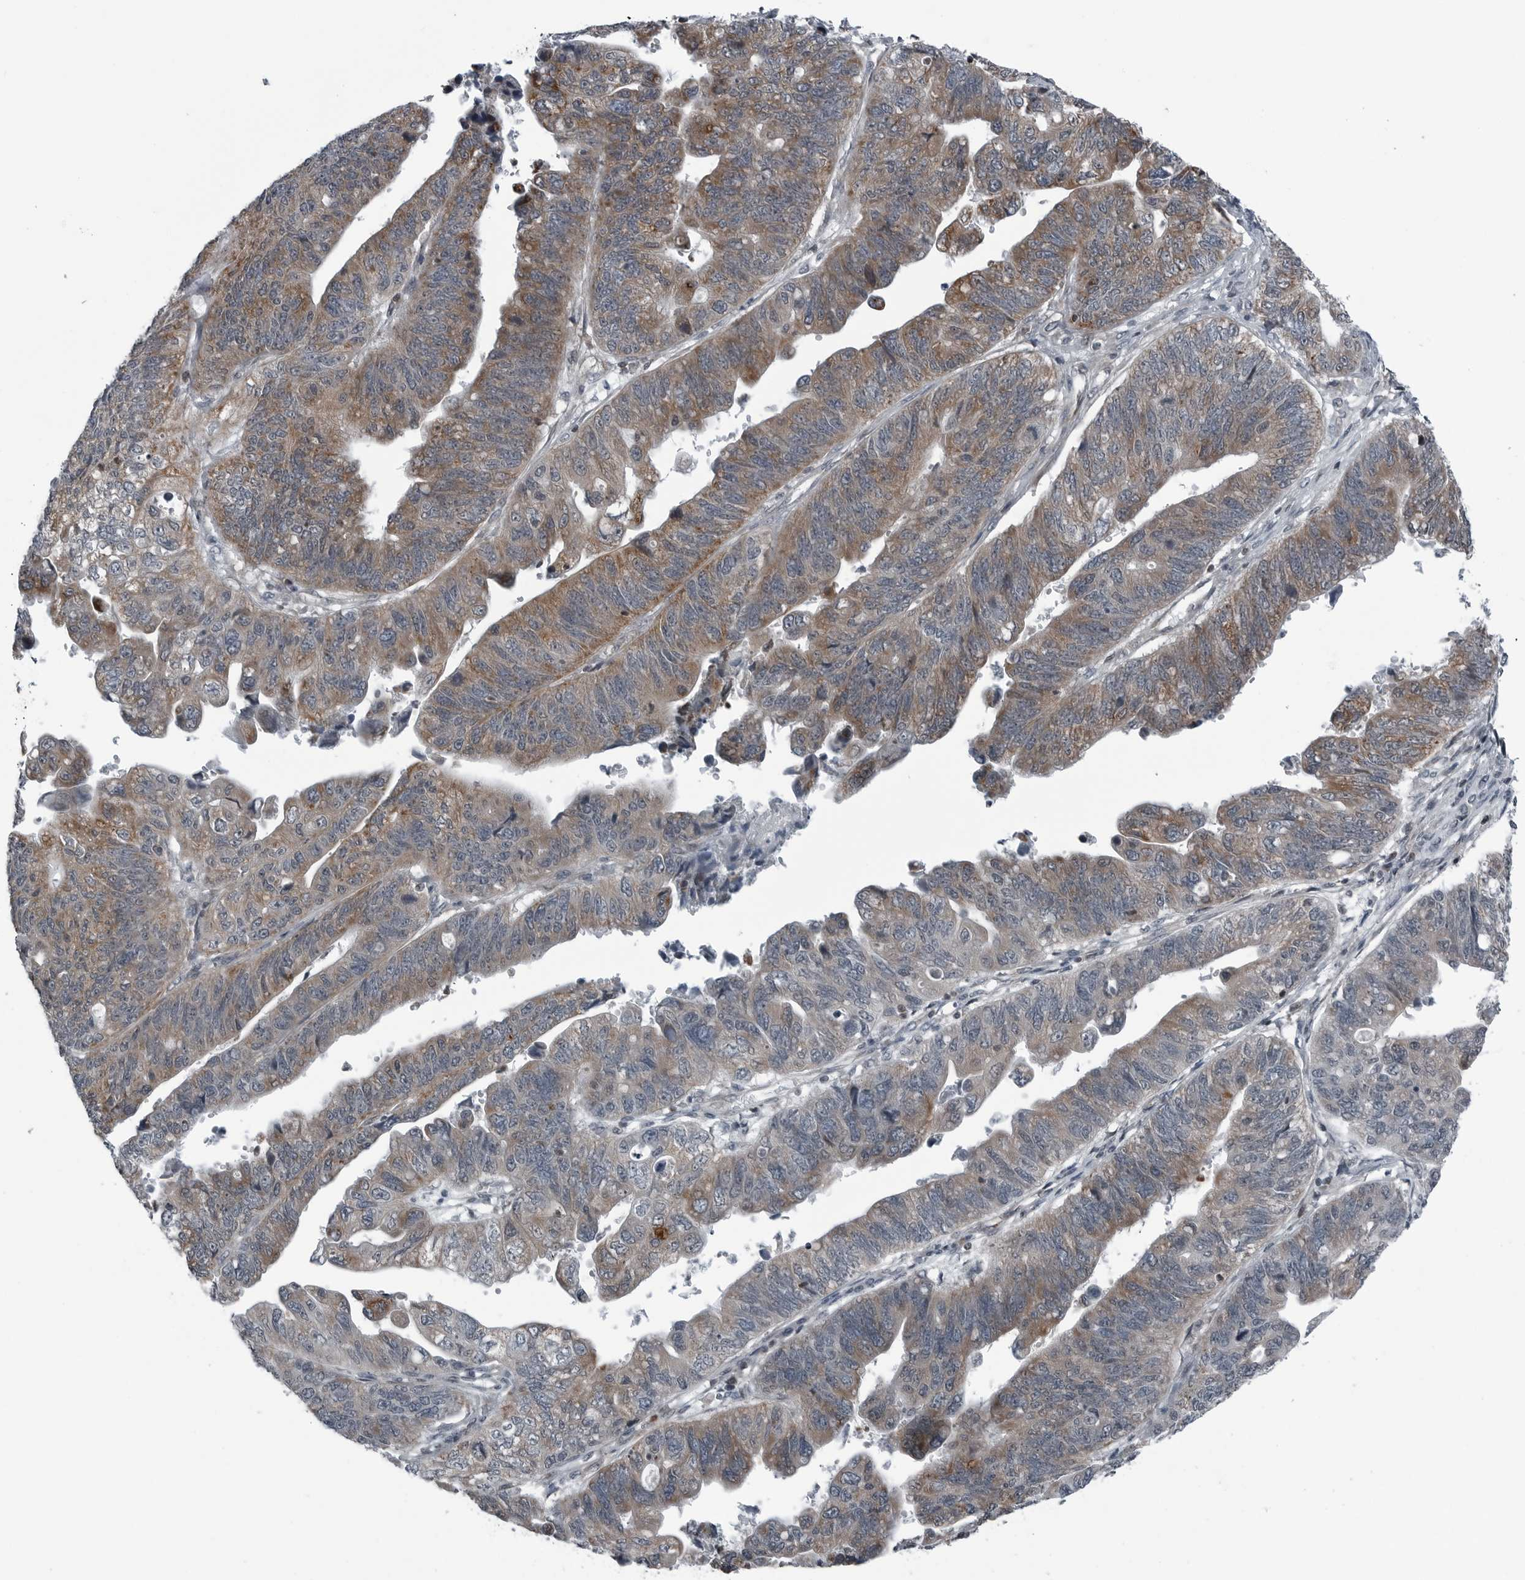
{"staining": {"intensity": "moderate", "quantity": ">75%", "location": "cytoplasmic/membranous"}, "tissue": "stomach cancer", "cell_type": "Tumor cells", "image_type": "cancer", "snomed": [{"axis": "morphology", "description": "Adenocarcinoma, NOS"}, {"axis": "topography", "description": "Stomach"}], "caption": "Immunohistochemistry micrograph of neoplastic tissue: stomach adenocarcinoma stained using IHC exhibits medium levels of moderate protein expression localized specifically in the cytoplasmic/membranous of tumor cells, appearing as a cytoplasmic/membranous brown color.", "gene": "GAK", "patient": {"sex": "male", "age": 59}}